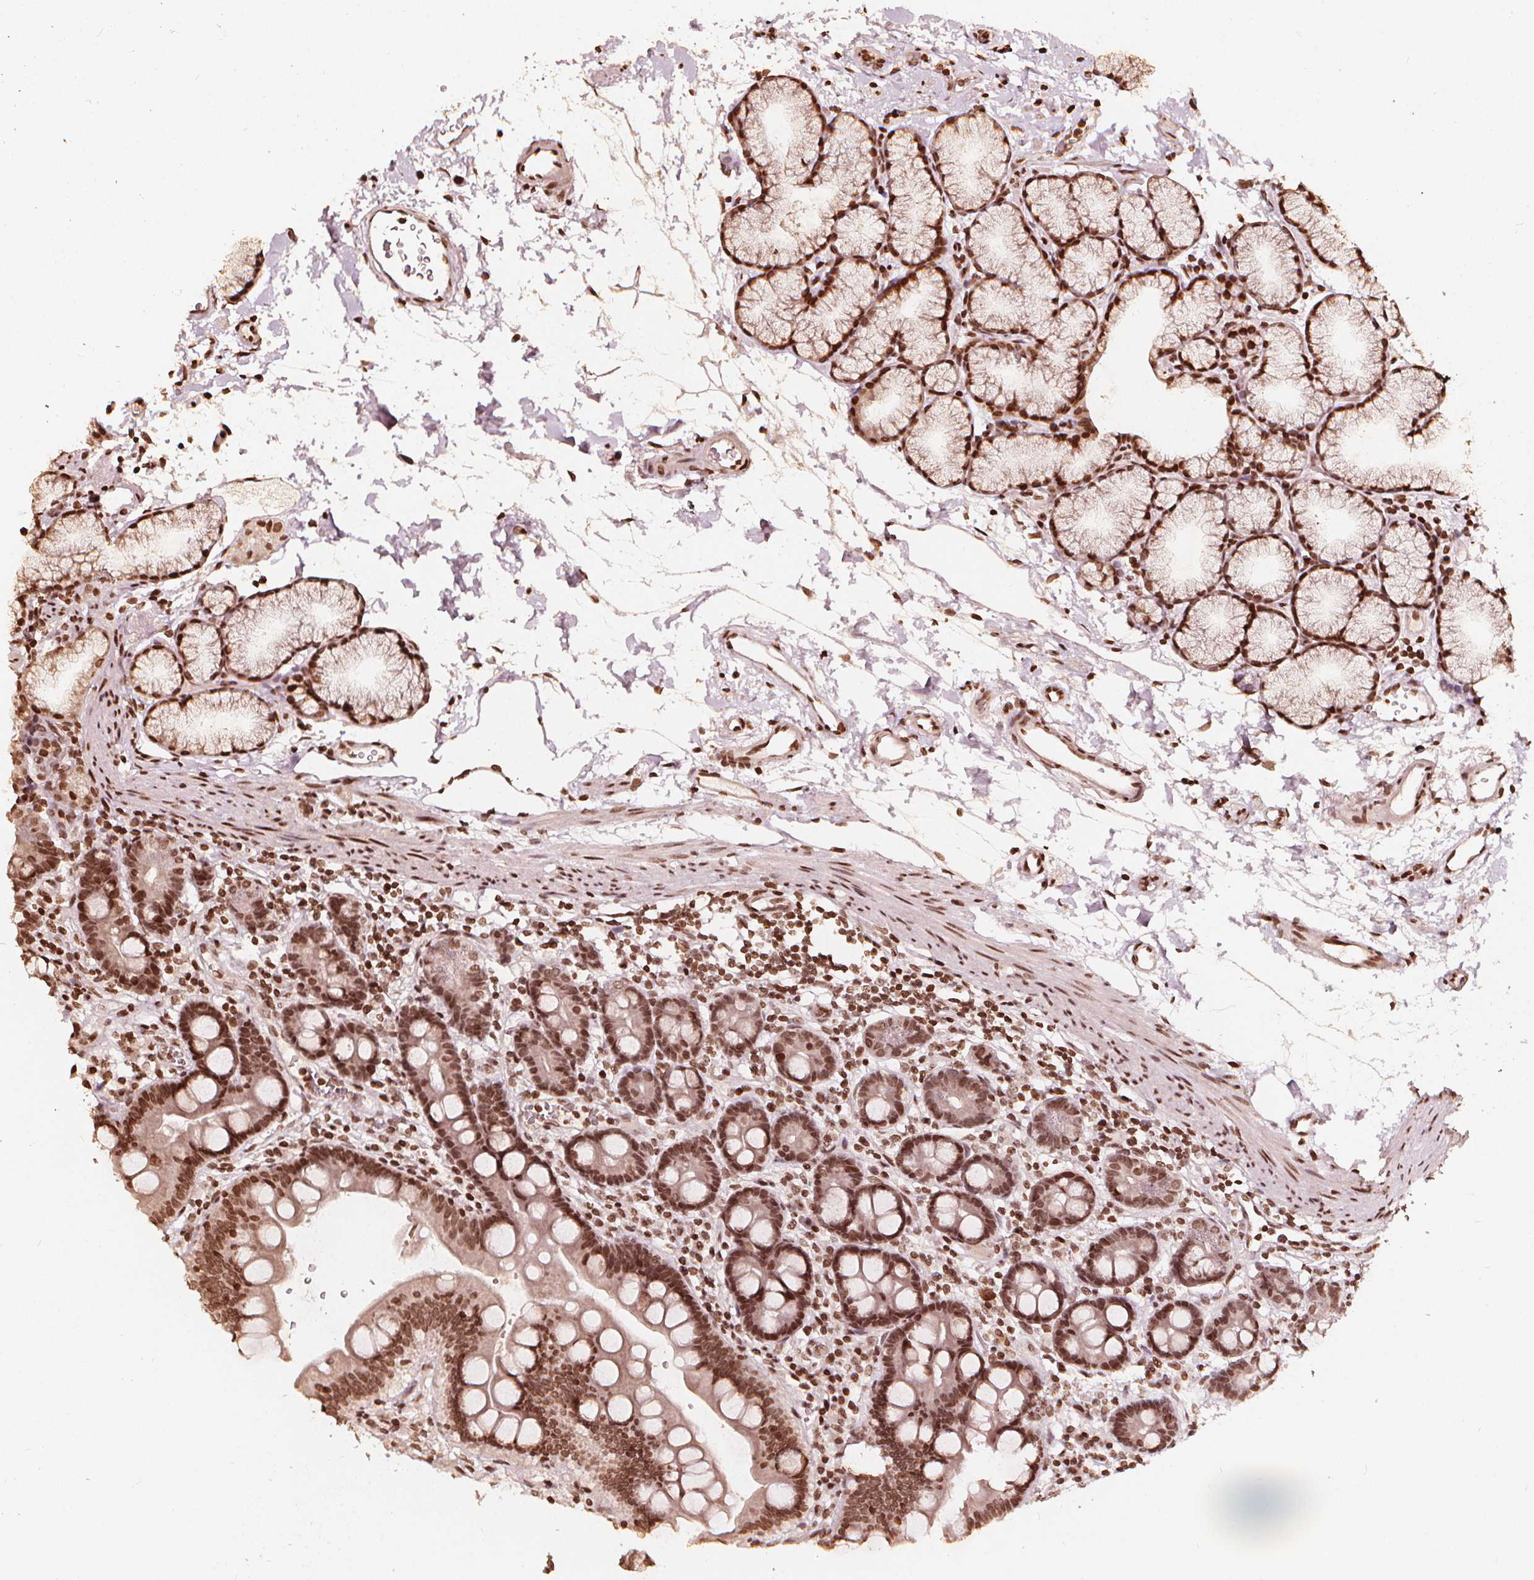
{"staining": {"intensity": "moderate", "quantity": ">75%", "location": "nuclear"}, "tissue": "duodenum", "cell_type": "Glandular cells", "image_type": "normal", "snomed": [{"axis": "morphology", "description": "Normal tissue, NOS"}, {"axis": "topography", "description": "Duodenum"}], "caption": "A high-resolution photomicrograph shows IHC staining of unremarkable duodenum, which exhibits moderate nuclear positivity in approximately >75% of glandular cells.", "gene": "H3C14", "patient": {"sex": "male", "age": 59}}